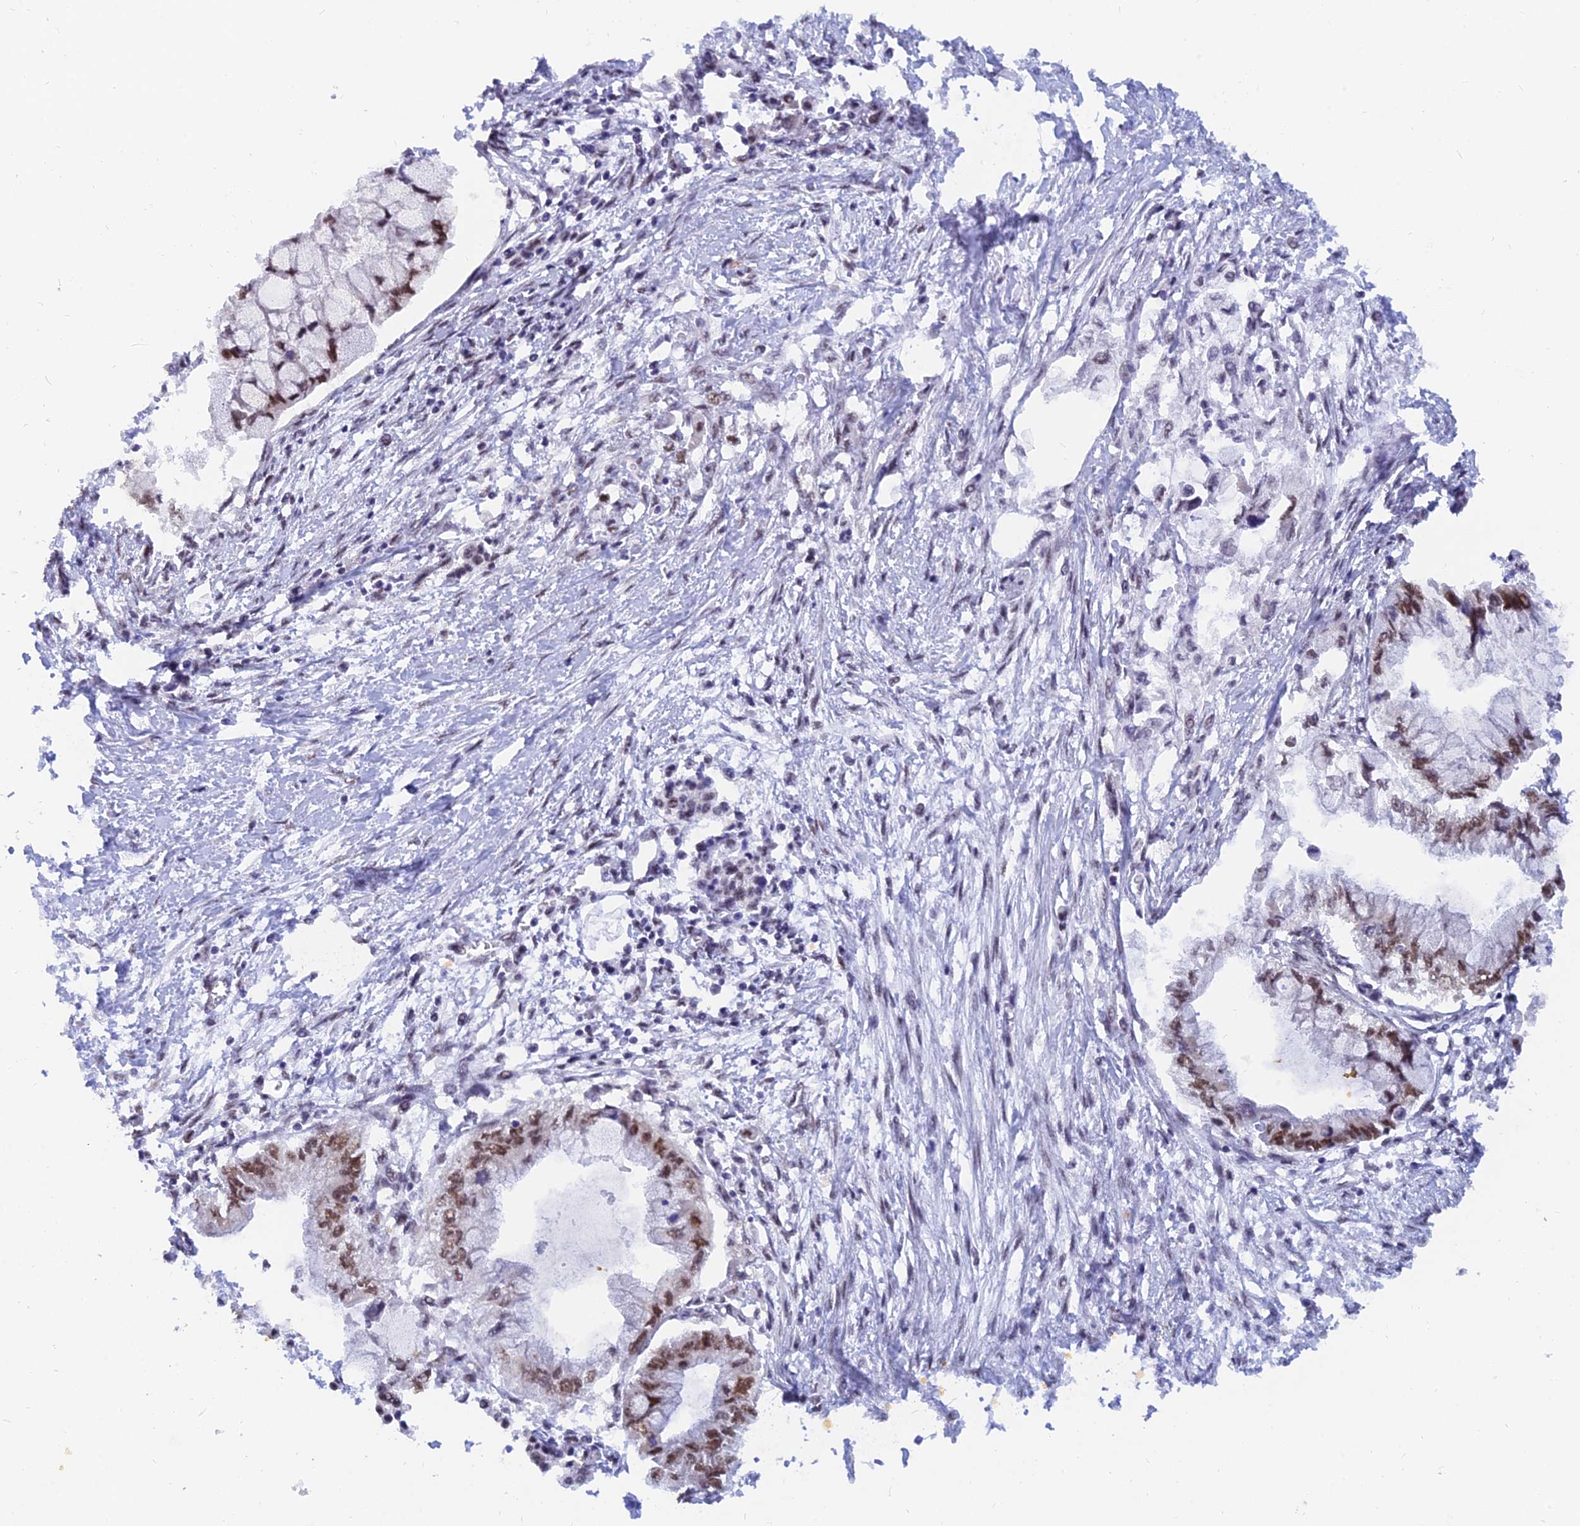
{"staining": {"intensity": "moderate", "quantity": "25%-75%", "location": "nuclear"}, "tissue": "pancreatic cancer", "cell_type": "Tumor cells", "image_type": "cancer", "snomed": [{"axis": "morphology", "description": "Adenocarcinoma, NOS"}, {"axis": "topography", "description": "Pancreas"}], "caption": "IHC (DAB) staining of adenocarcinoma (pancreatic) exhibits moderate nuclear protein positivity in approximately 25%-75% of tumor cells.", "gene": "DPY30", "patient": {"sex": "male", "age": 48}}